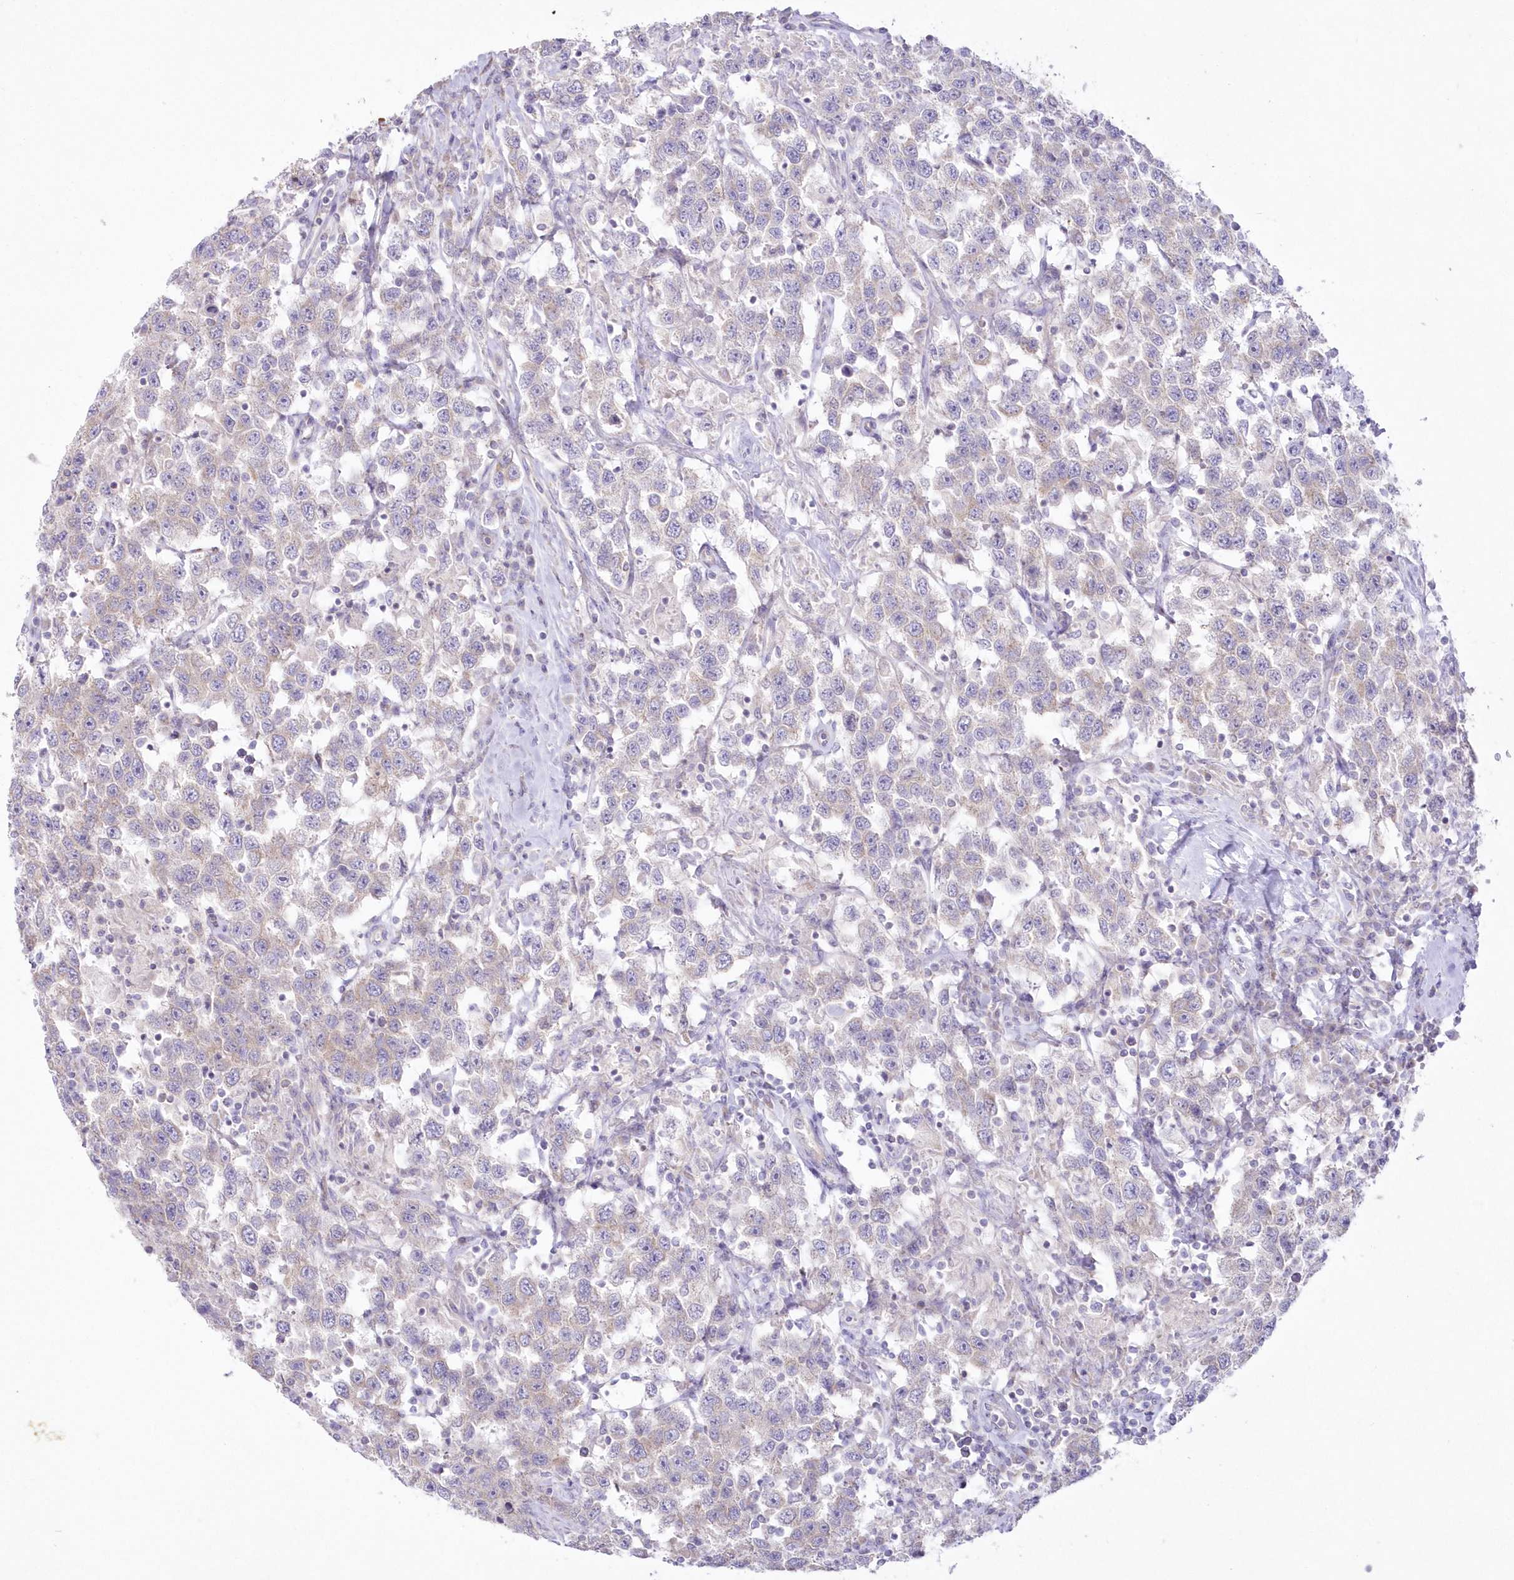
{"staining": {"intensity": "negative", "quantity": "none", "location": "none"}, "tissue": "testis cancer", "cell_type": "Tumor cells", "image_type": "cancer", "snomed": [{"axis": "morphology", "description": "Seminoma, NOS"}, {"axis": "topography", "description": "Testis"}], "caption": "Tumor cells are negative for brown protein staining in seminoma (testis).", "gene": "ZNF843", "patient": {"sex": "male", "age": 41}}